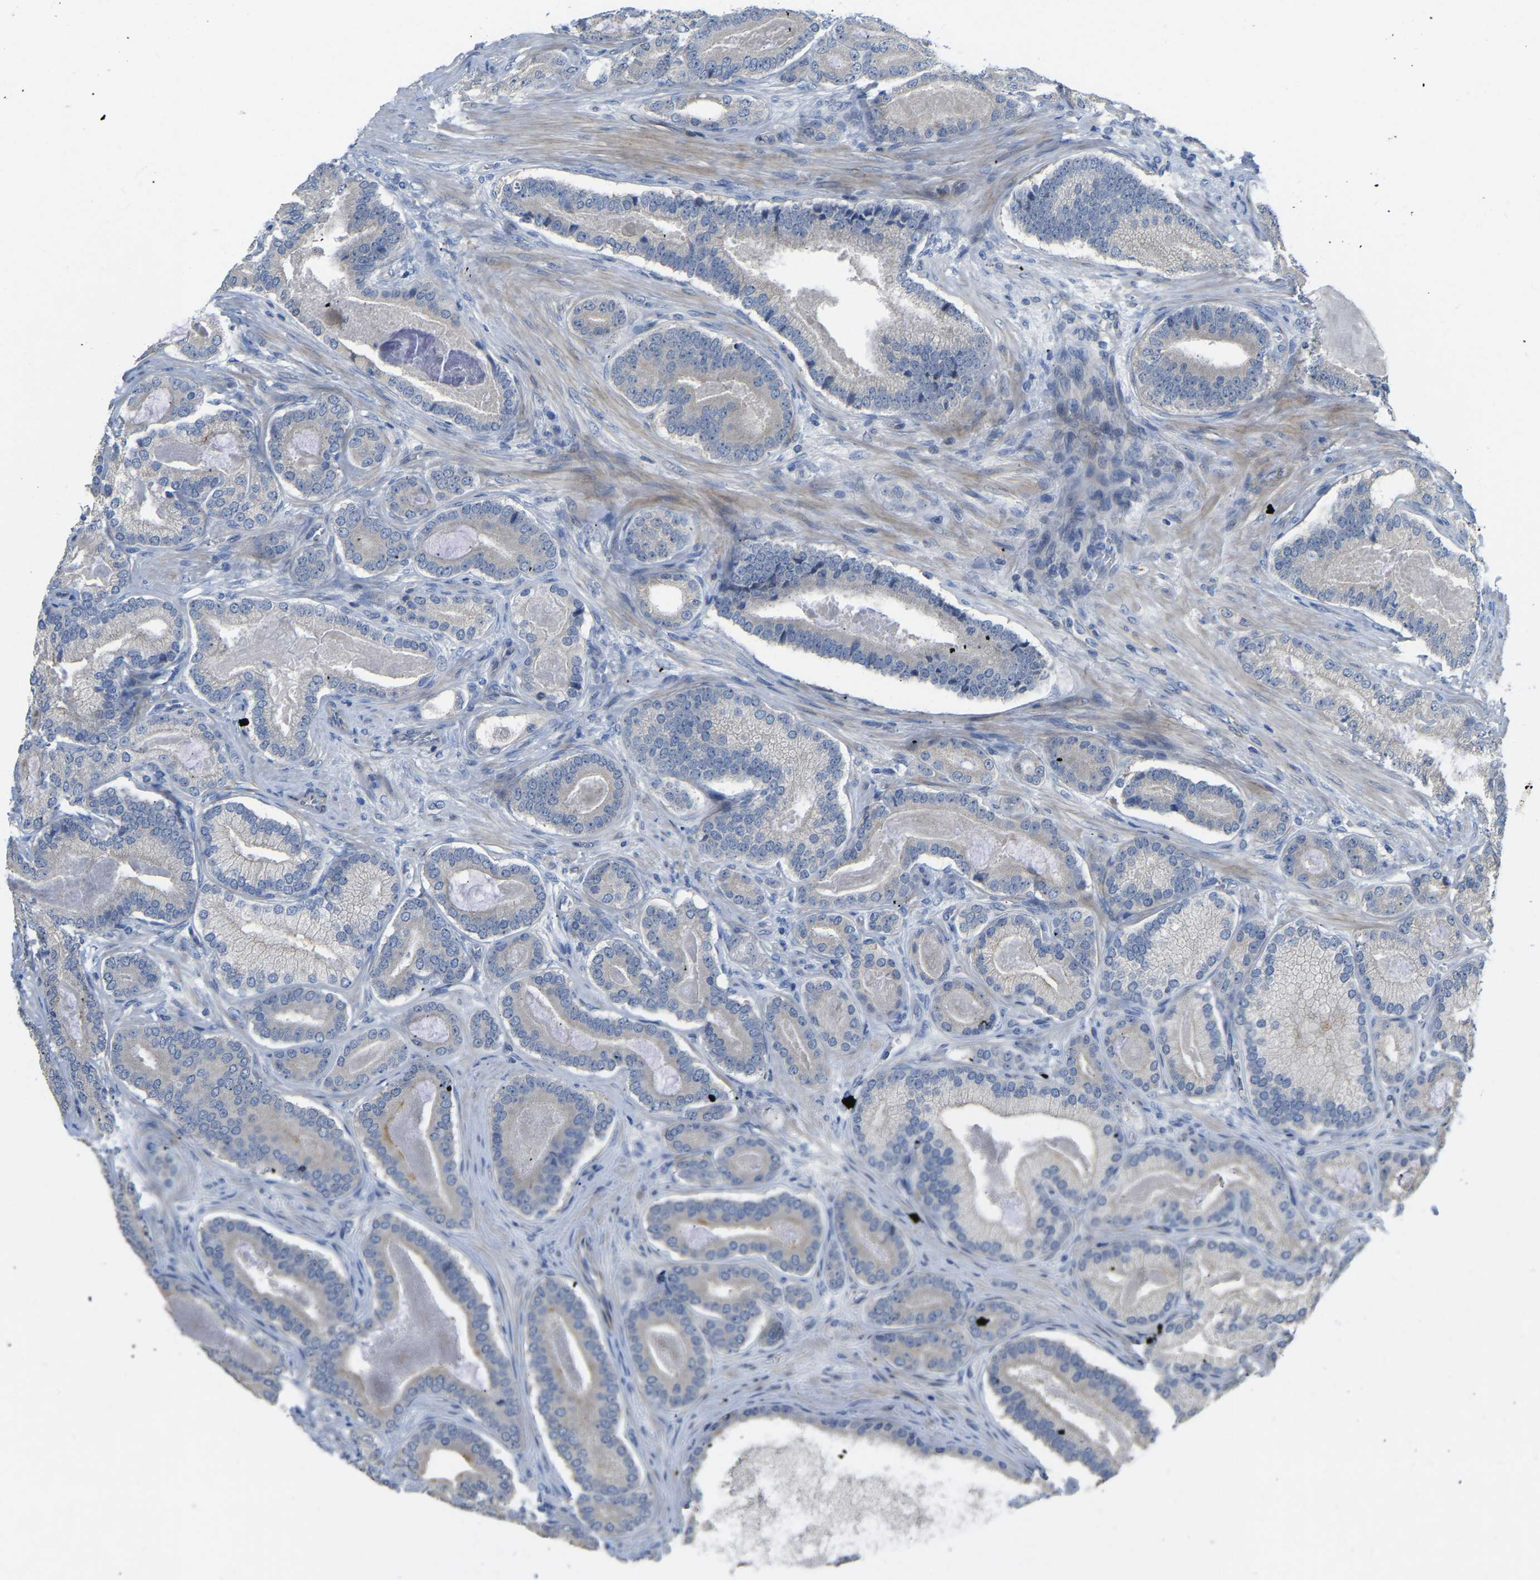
{"staining": {"intensity": "negative", "quantity": "none", "location": "none"}, "tissue": "prostate cancer", "cell_type": "Tumor cells", "image_type": "cancer", "snomed": [{"axis": "morphology", "description": "Adenocarcinoma, High grade"}, {"axis": "topography", "description": "Prostate"}], "caption": "High power microscopy micrograph of an immunohistochemistry (IHC) photomicrograph of prostate adenocarcinoma (high-grade), revealing no significant staining in tumor cells.", "gene": "HIGD2B", "patient": {"sex": "male", "age": 60}}